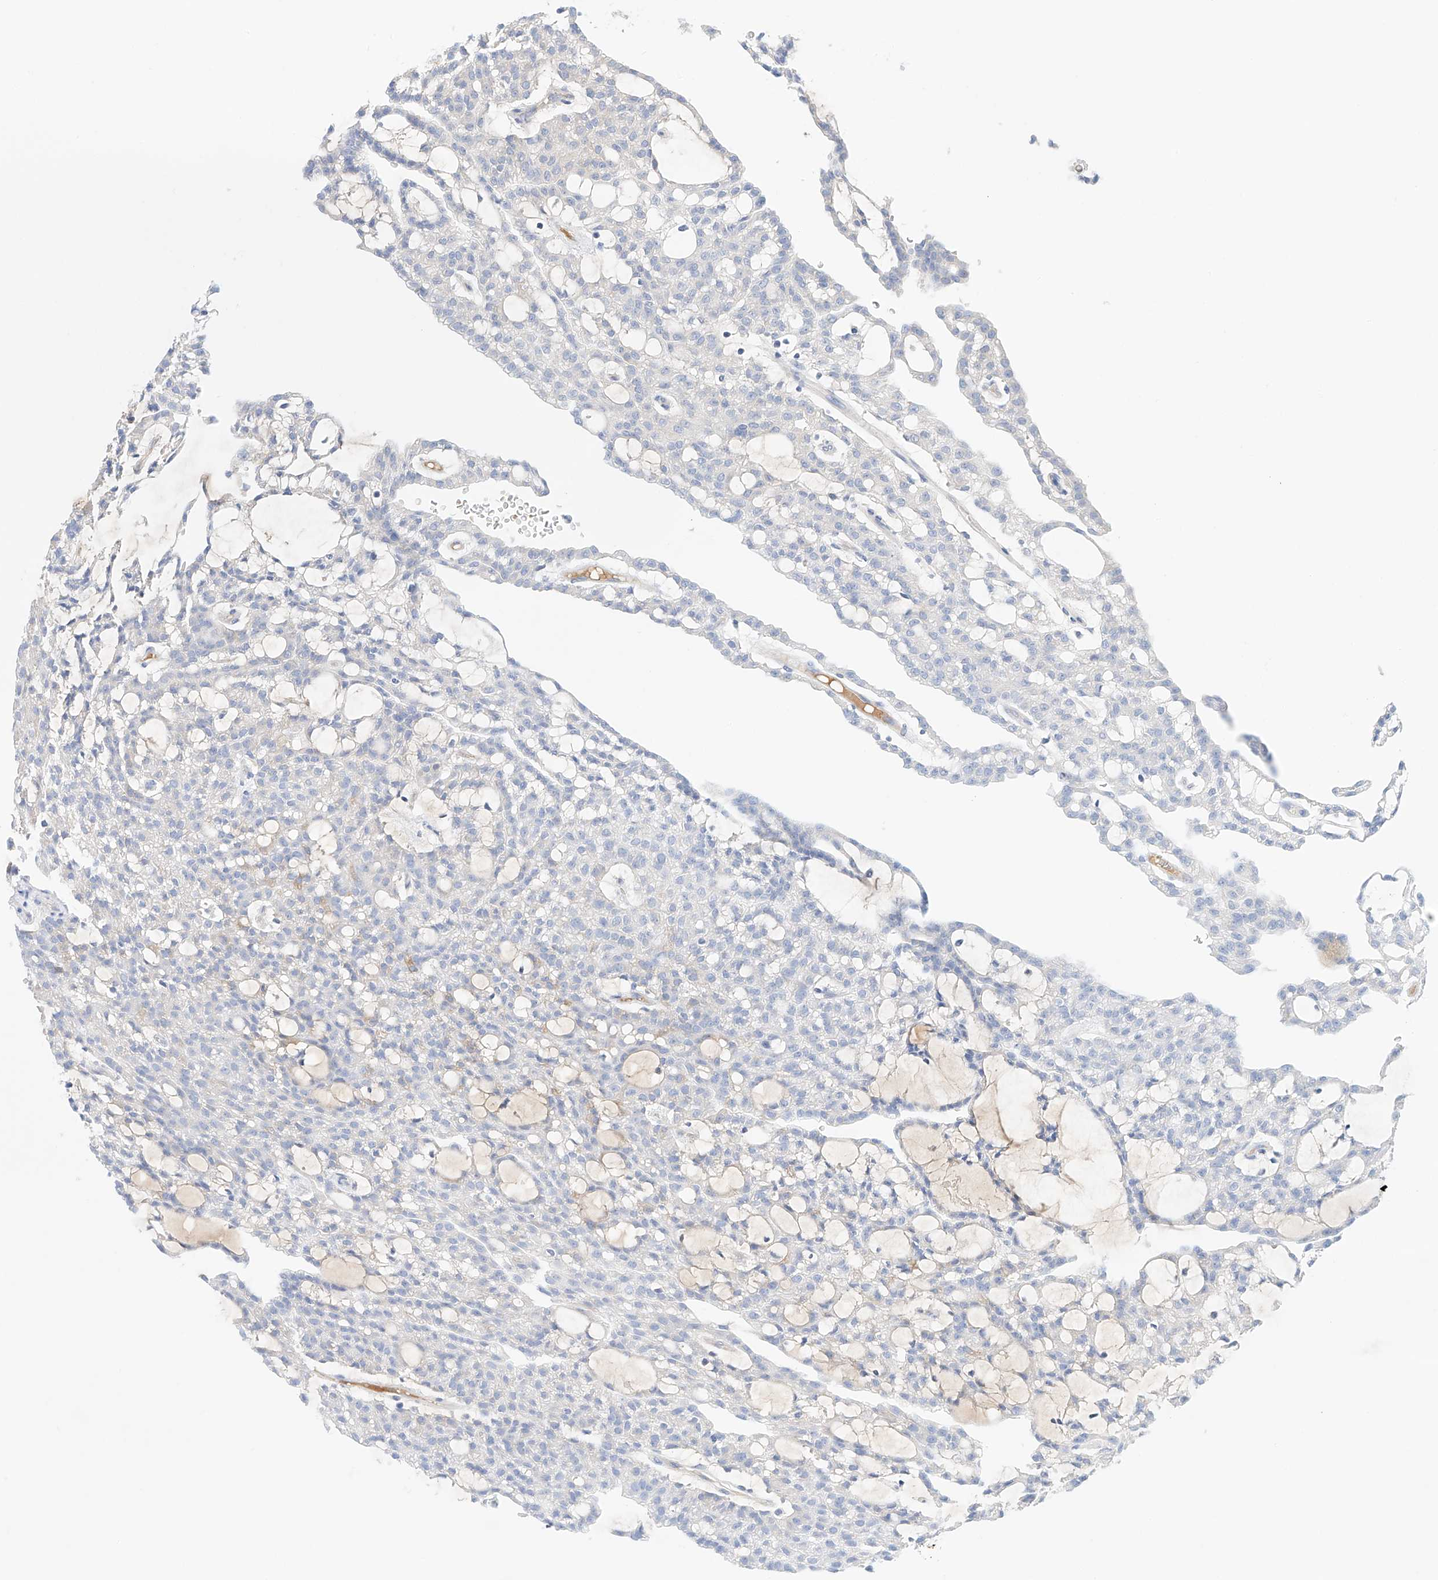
{"staining": {"intensity": "negative", "quantity": "none", "location": "none"}, "tissue": "renal cancer", "cell_type": "Tumor cells", "image_type": "cancer", "snomed": [{"axis": "morphology", "description": "Adenocarcinoma, NOS"}, {"axis": "topography", "description": "Kidney"}], "caption": "Immunohistochemistry micrograph of renal adenocarcinoma stained for a protein (brown), which exhibits no positivity in tumor cells.", "gene": "PGGT1B", "patient": {"sex": "male", "age": 63}}